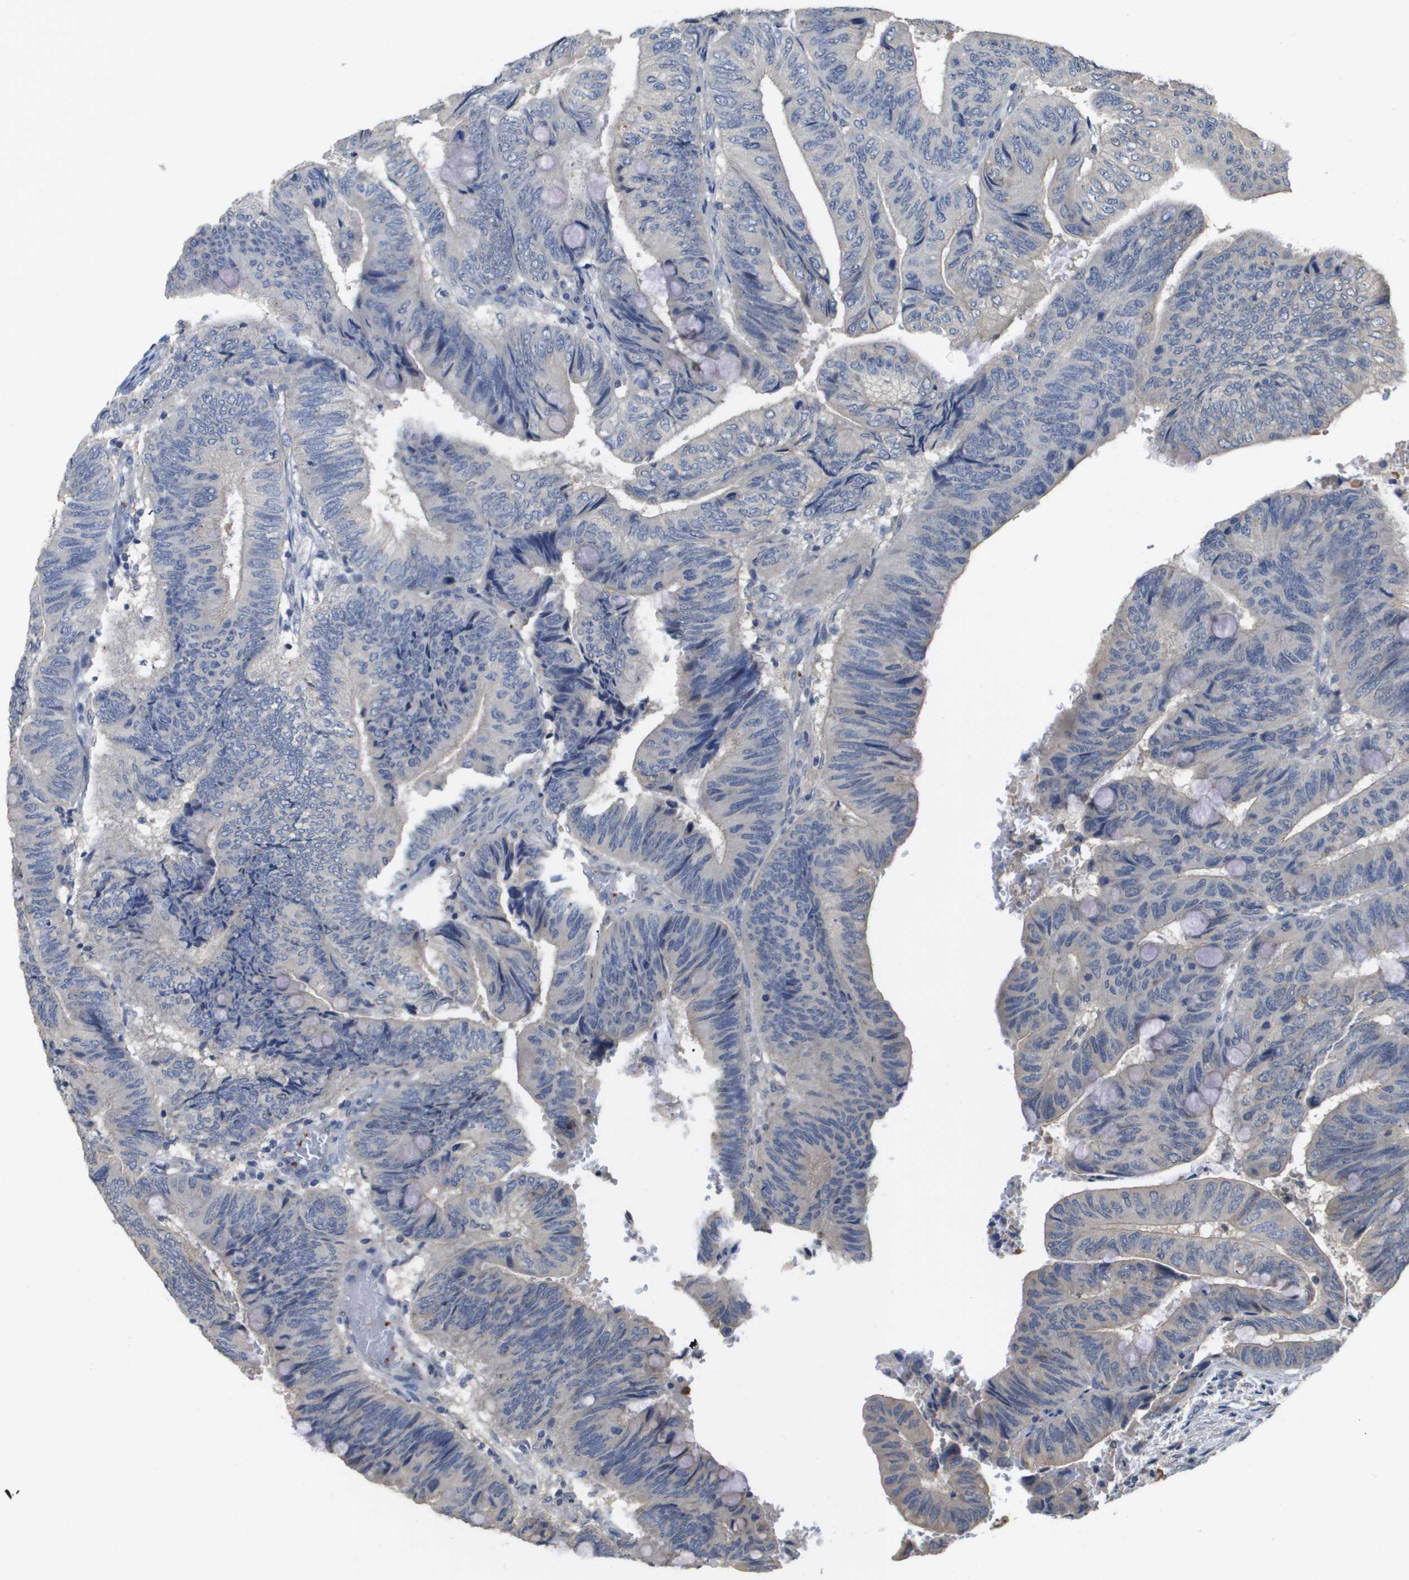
{"staining": {"intensity": "negative", "quantity": "none", "location": "none"}, "tissue": "colorectal cancer", "cell_type": "Tumor cells", "image_type": "cancer", "snomed": [{"axis": "morphology", "description": "Normal tissue, NOS"}, {"axis": "morphology", "description": "Adenocarcinoma, NOS"}, {"axis": "topography", "description": "Rectum"}, {"axis": "topography", "description": "Peripheral nerve tissue"}], "caption": "Tumor cells are negative for protein expression in human colorectal cancer (adenocarcinoma). (Immunohistochemistry (ihc), brightfield microscopy, high magnification).", "gene": "RAB27B", "patient": {"sex": "male", "age": 92}}